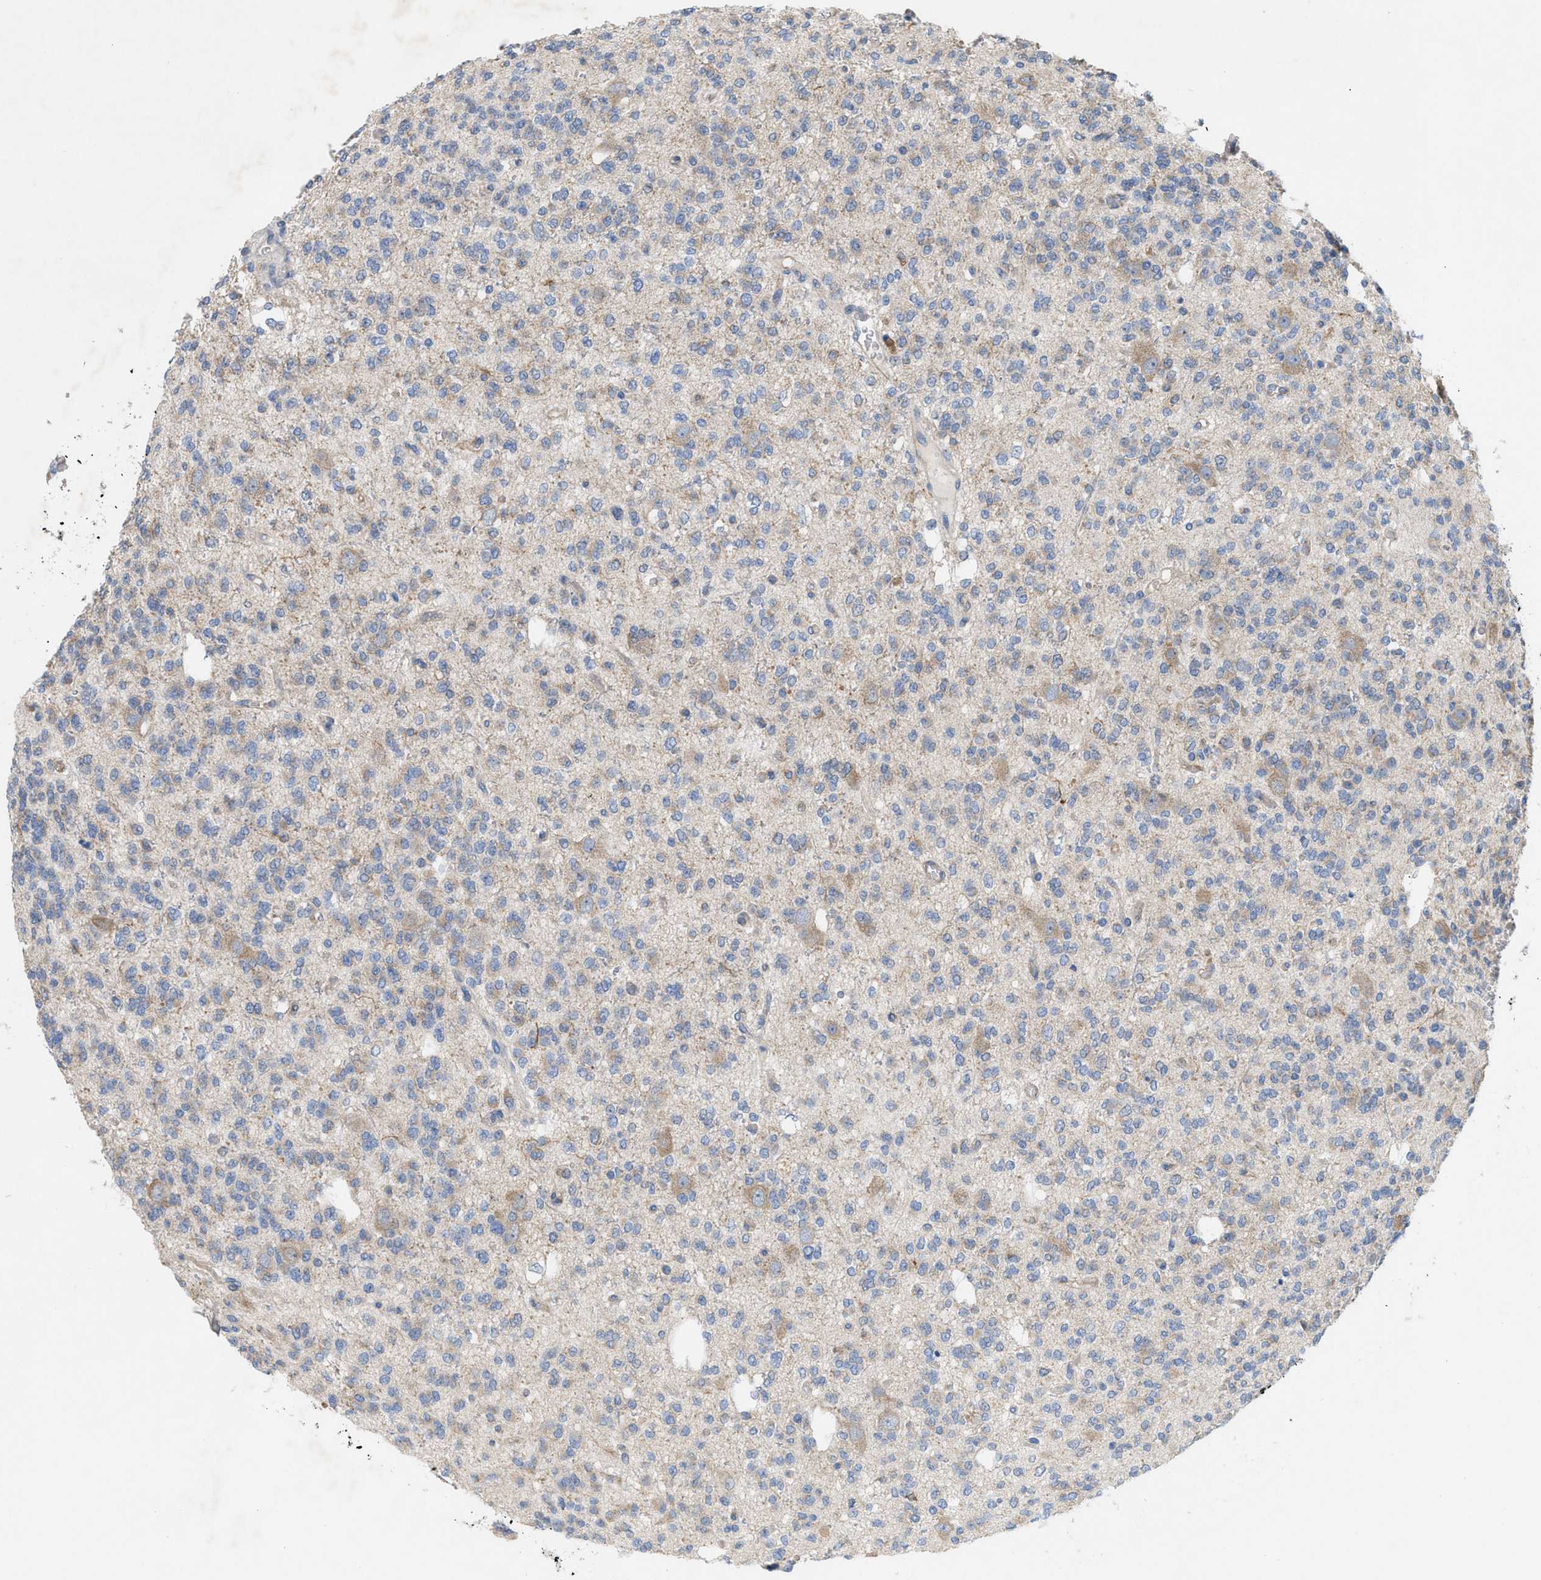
{"staining": {"intensity": "weak", "quantity": "<25%", "location": "cytoplasmic/membranous"}, "tissue": "glioma", "cell_type": "Tumor cells", "image_type": "cancer", "snomed": [{"axis": "morphology", "description": "Glioma, malignant, Low grade"}, {"axis": "topography", "description": "Brain"}], "caption": "Micrograph shows no significant protein expression in tumor cells of malignant glioma (low-grade).", "gene": "UBAP2", "patient": {"sex": "male", "age": 38}}